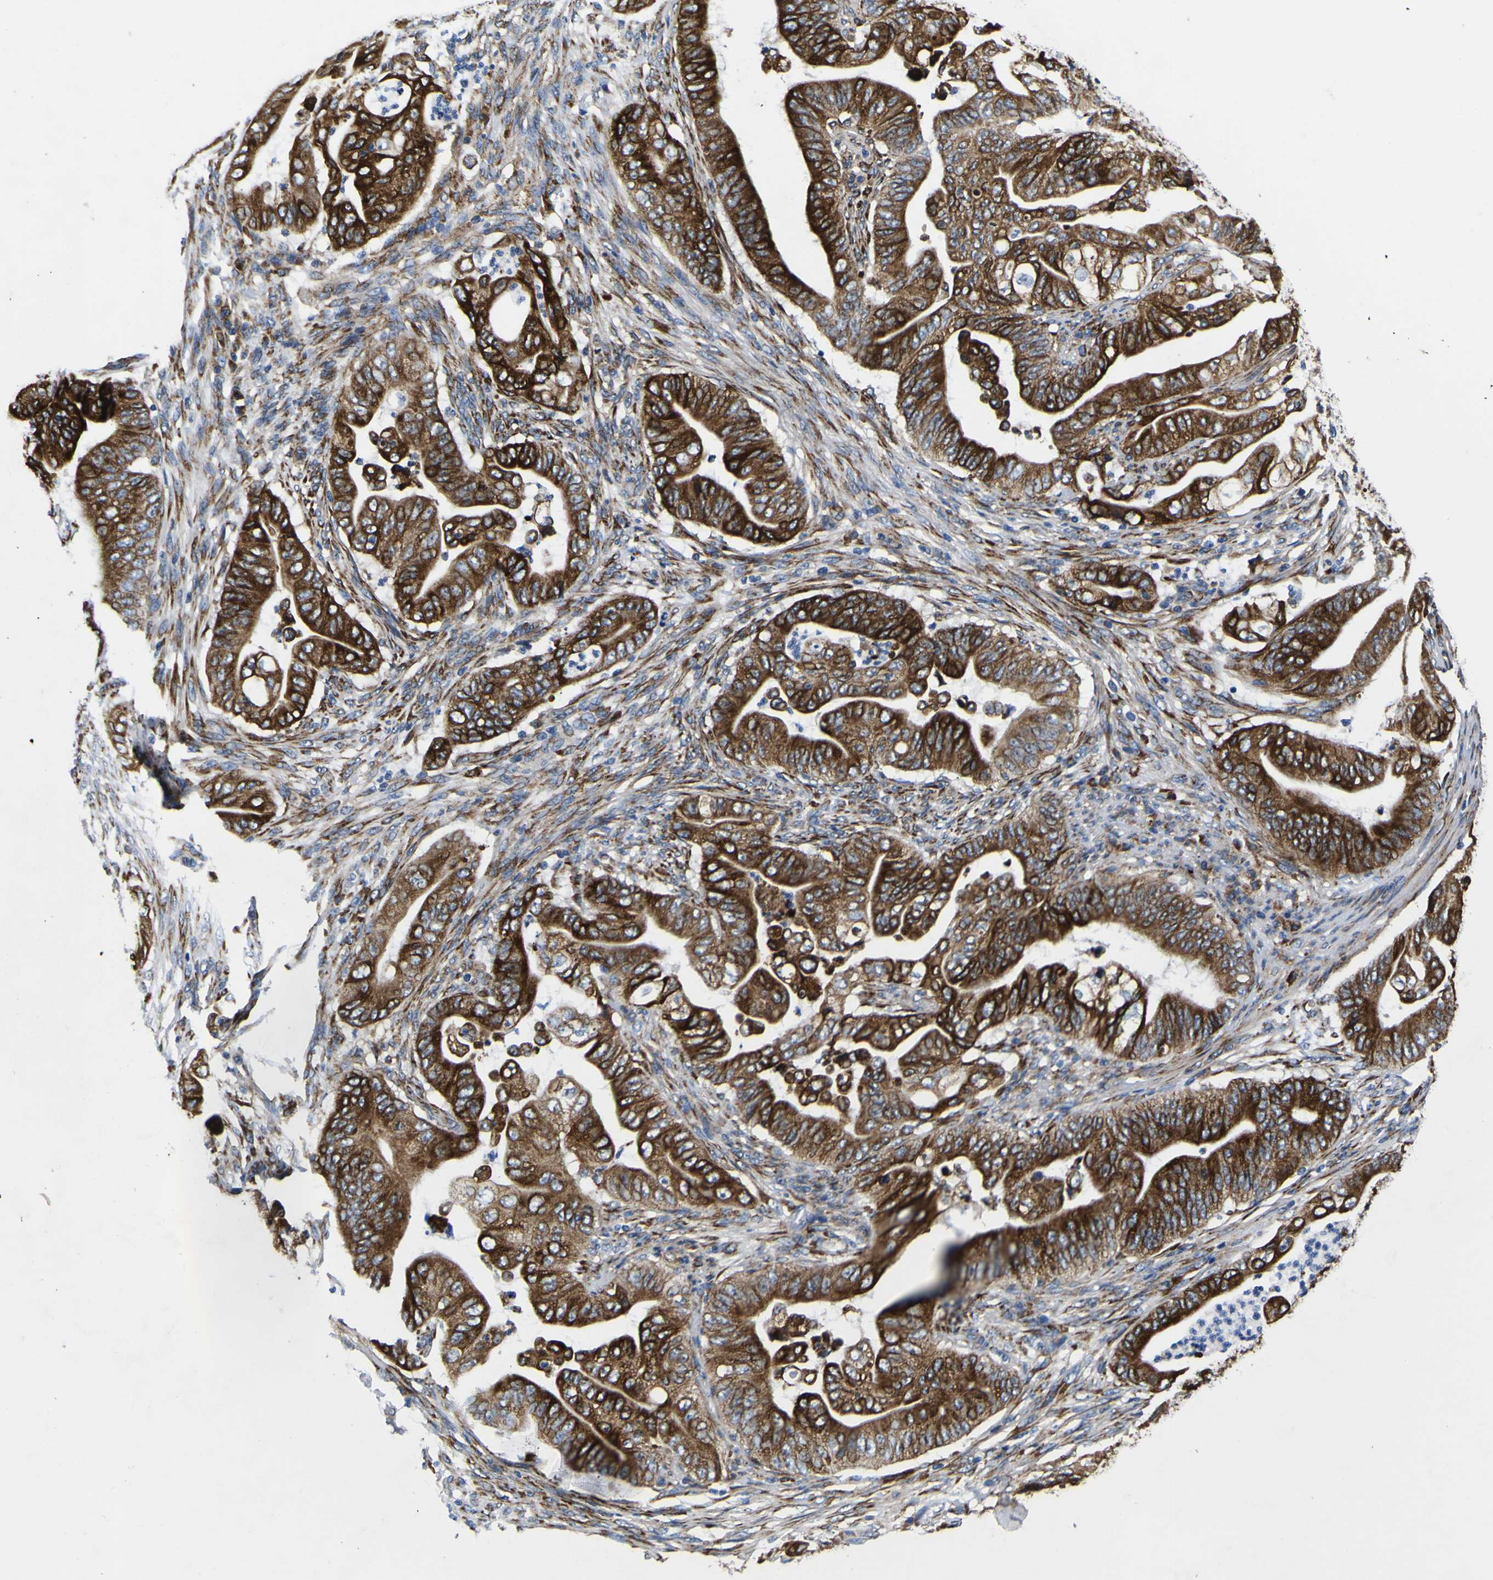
{"staining": {"intensity": "strong", "quantity": ">75%", "location": "cytoplasmic/membranous"}, "tissue": "stomach cancer", "cell_type": "Tumor cells", "image_type": "cancer", "snomed": [{"axis": "morphology", "description": "Adenocarcinoma, NOS"}, {"axis": "topography", "description": "Stomach"}], "caption": "Immunohistochemical staining of human adenocarcinoma (stomach) reveals high levels of strong cytoplasmic/membranous protein staining in about >75% of tumor cells.", "gene": "SCD", "patient": {"sex": "female", "age": 73}}